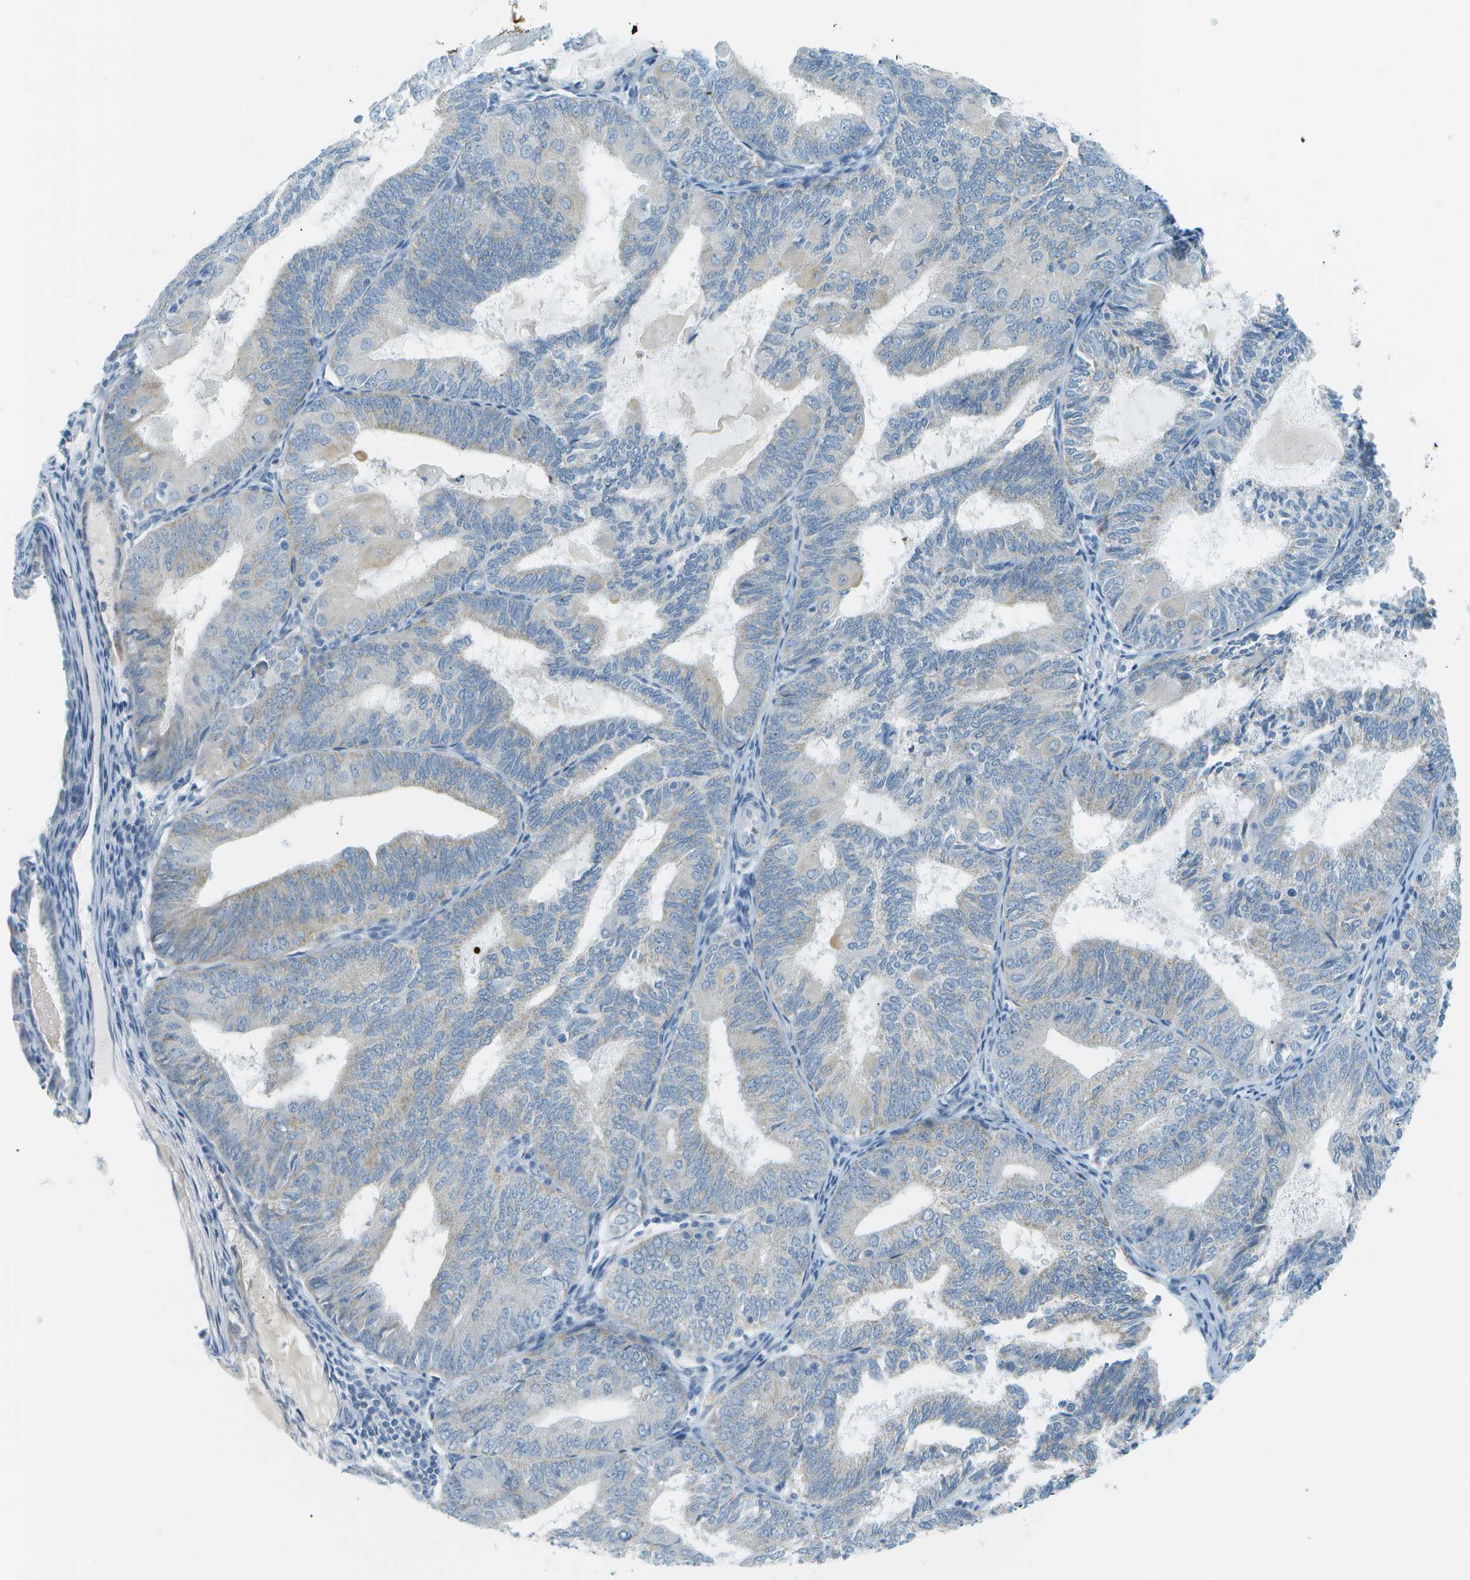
{"staining": {"intensity": "weak", "quantity": "<25%", "location": "cytoplasmic/membranous"}, "tissue": "endometrial cancer", "cell_type": "Tumor cells", "image_type": "cancer", "snomed": [{"axis": "morphology", "description": "Adenocarcinoma, NOS"}, {"axis": "topography", "description": "Endometrium"}], "caption": "The image exhibits no significant staining in tumor cells of adenocarcinoma (endometrial). The staining was performed using DAB to visualize the protein expression in brown, while the nuclei were stained in blue with hematoxylin (Magnification: 20x).", "gene": "SMYD5", "patient": {"sex": "female", "age": 81}}